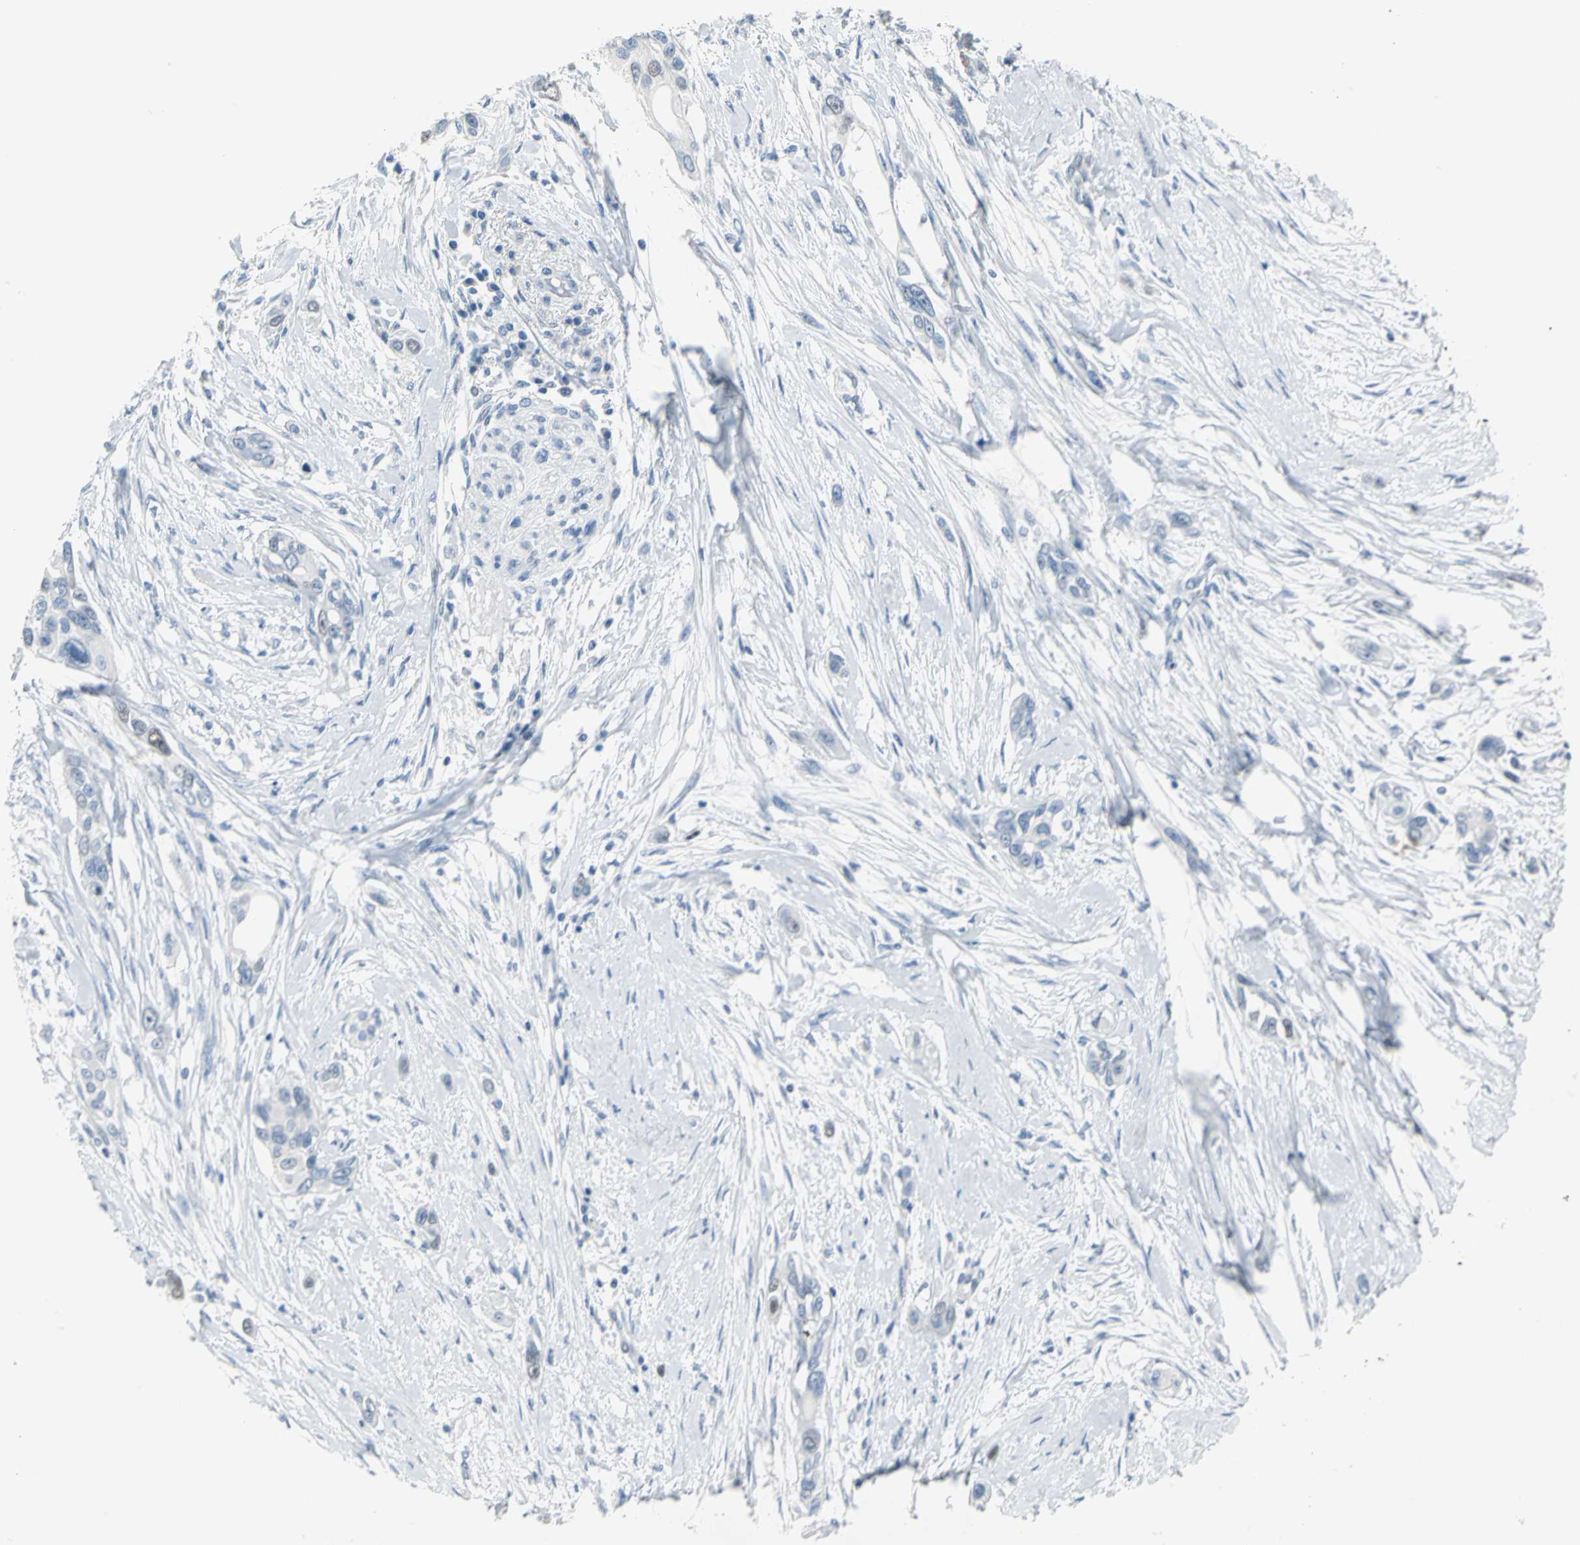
{"staining": {"intensity": "negative", "quantity": "none", "location": "none"}, "tissue": "pancreatic cancer", "cell_type": "Tumor cells", "image_type": "cancer", "snomed": [{"axis": "morphology", "description": "Adenocarcinoma, NOS"}, {"axis": "topography", "description": "Pancreas"}], "caption": "An image of pancreatic cancer stained for a protein displays no brown staining in tumor cells.", "gene": "MCM3", "patient": {"sex": "female", "age": 60}}